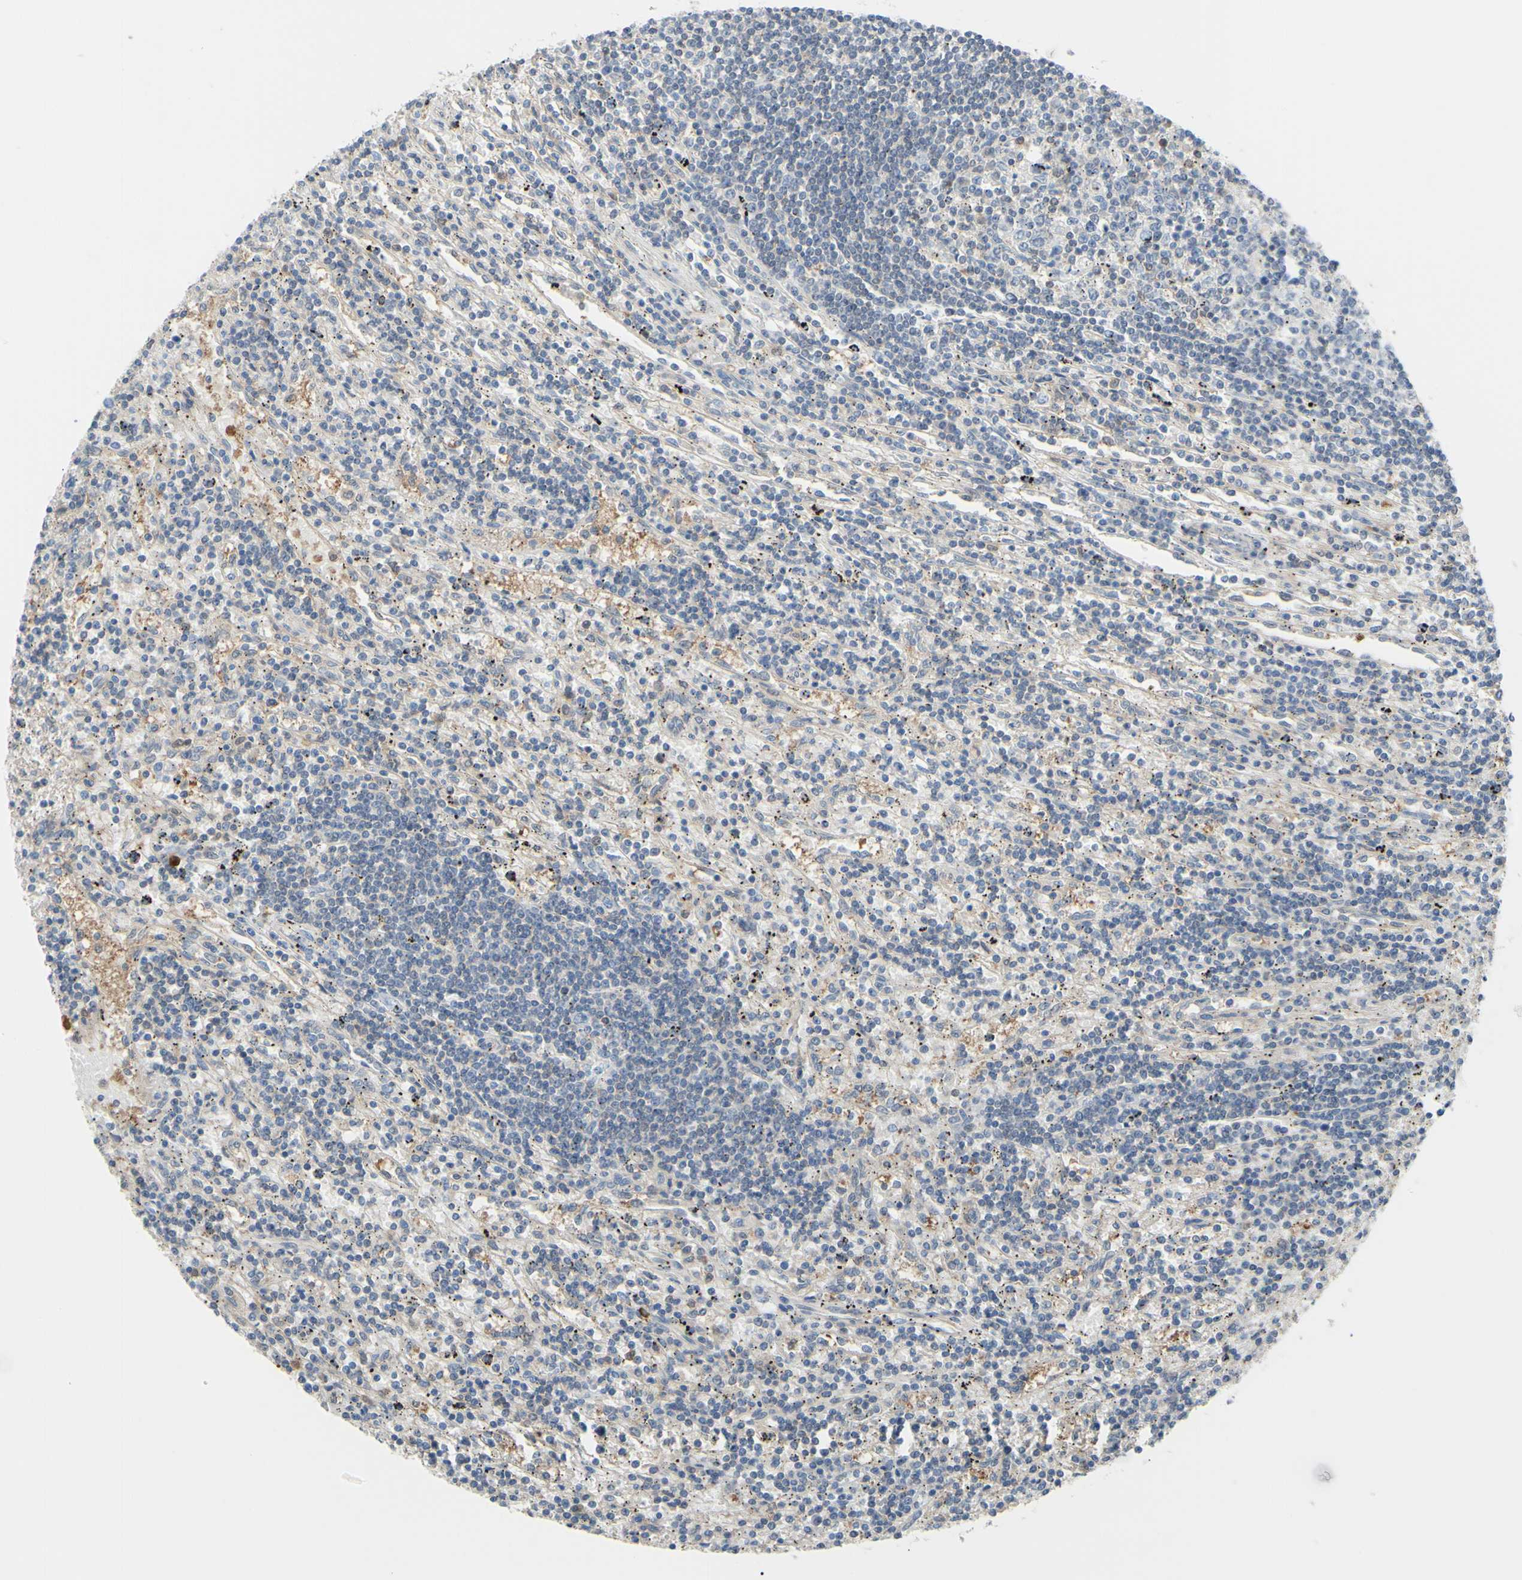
{"staining": {"intensity": "weak", "quantity": "<25%", "location": "cytoplasmic/membranous"}, "tissue": "lymphoma", "cell_type": "Tumor cells", "image_type": "cancer", "snomed": [{"axis": "morphology", "description": "Malignant lymphoma, non-Hodgkin's type, Low grade"}, {"axis": "topography", "description": "Spleen"}], "caption": "The micrograph shows no staining of tumor cells in lymphoma.", "gene": "UPK3B", "patient": {"sex": "male", "age": 76}}